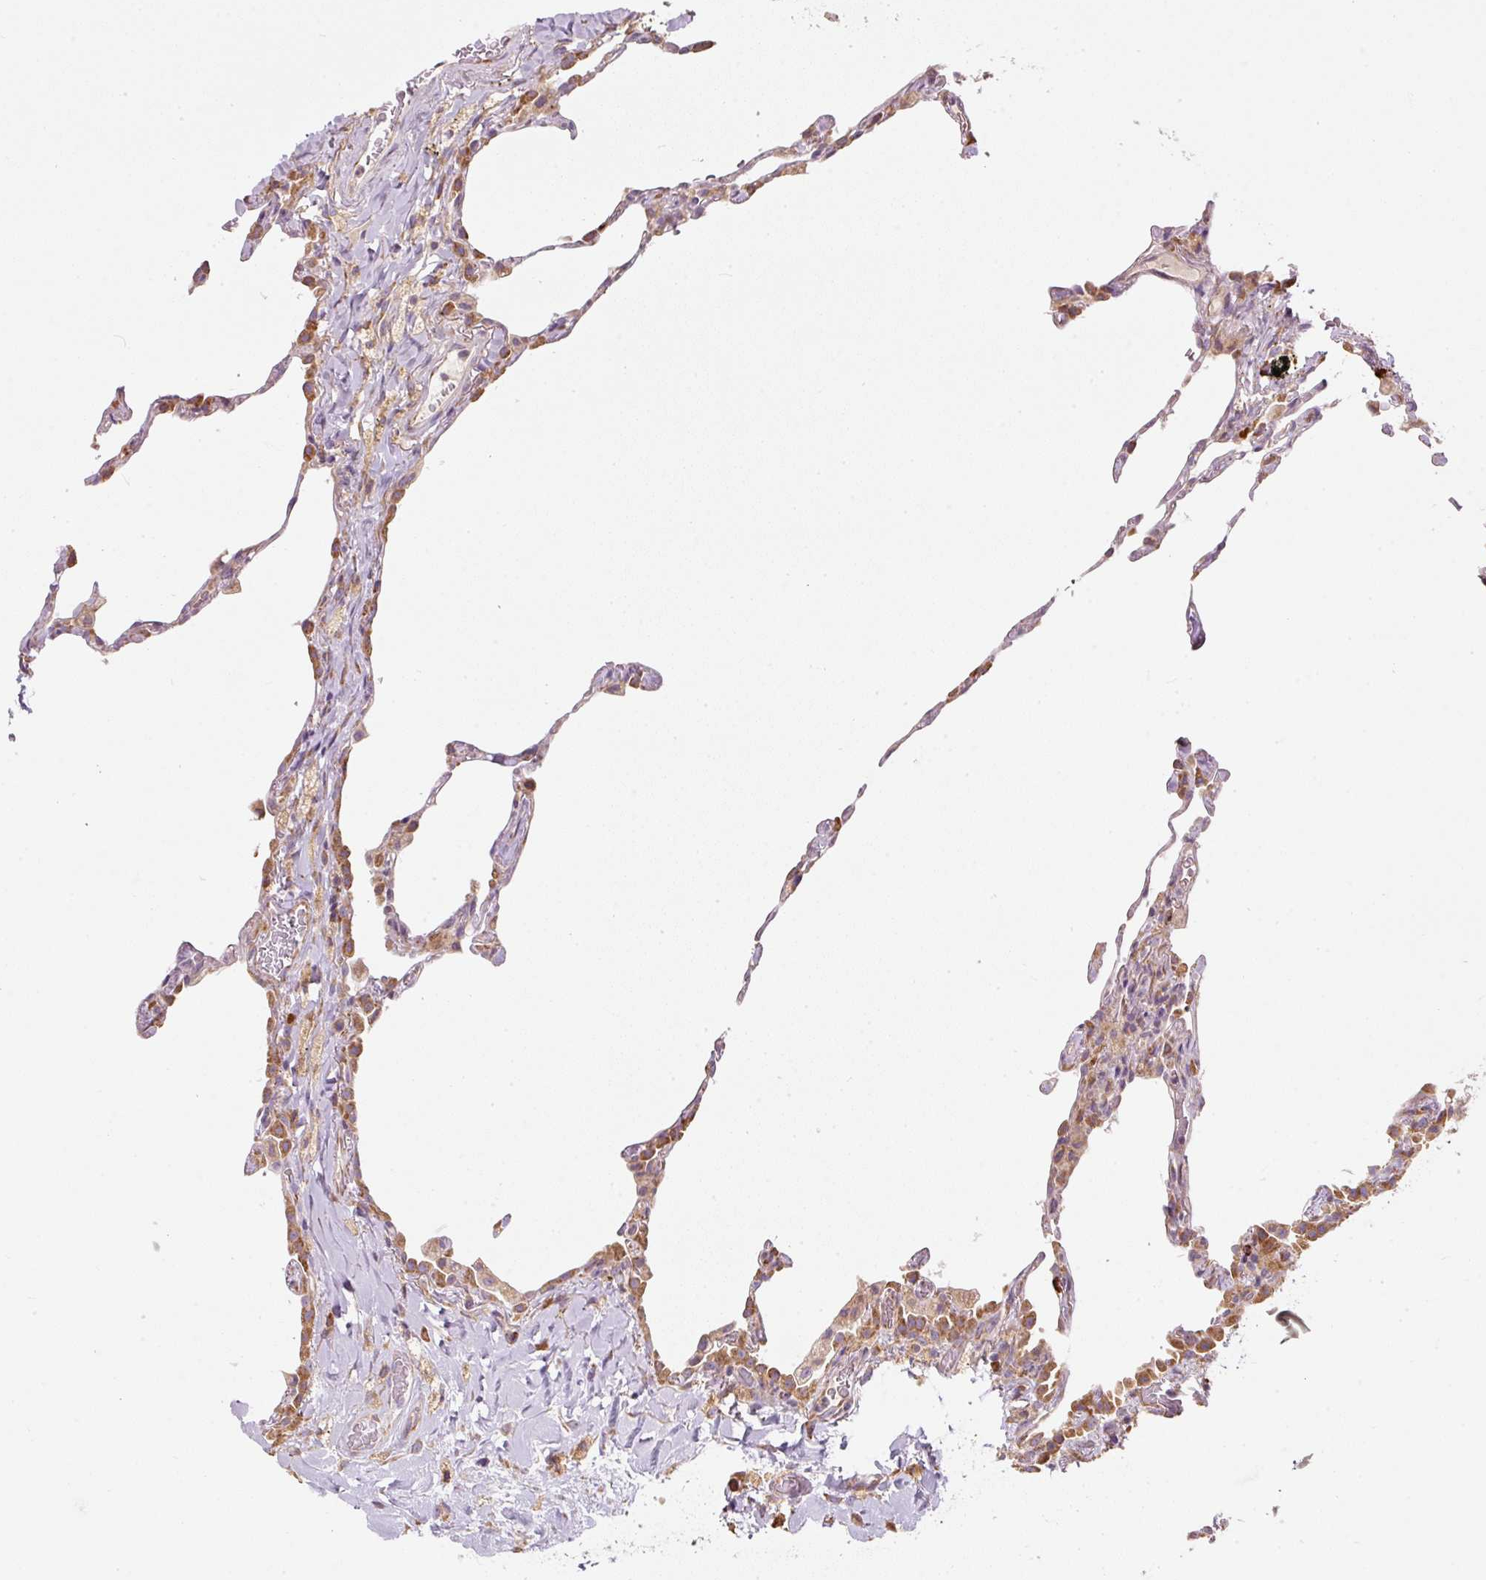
{"staining": {"intensity": "moderate", "quantity": "25%-75%", "location": "cytoplasmic/membranous"}, "tissue": "lung", "cell_type": "Alveolar cells", "image_type": "normal", "snomed": [{"axis": "morphology", "description": "Normal tissue, NOS"}, {"axis": "topography", "description": "Lung"}], "caption": "There is medium levels of moderate cytoplasmic/membranous positivity in alveolar cells of normal lung, as demonstrated by immunohistochemical staining (brown color).", "gene": "MORN4", "patient": {"sex": "female", "age": 57}}